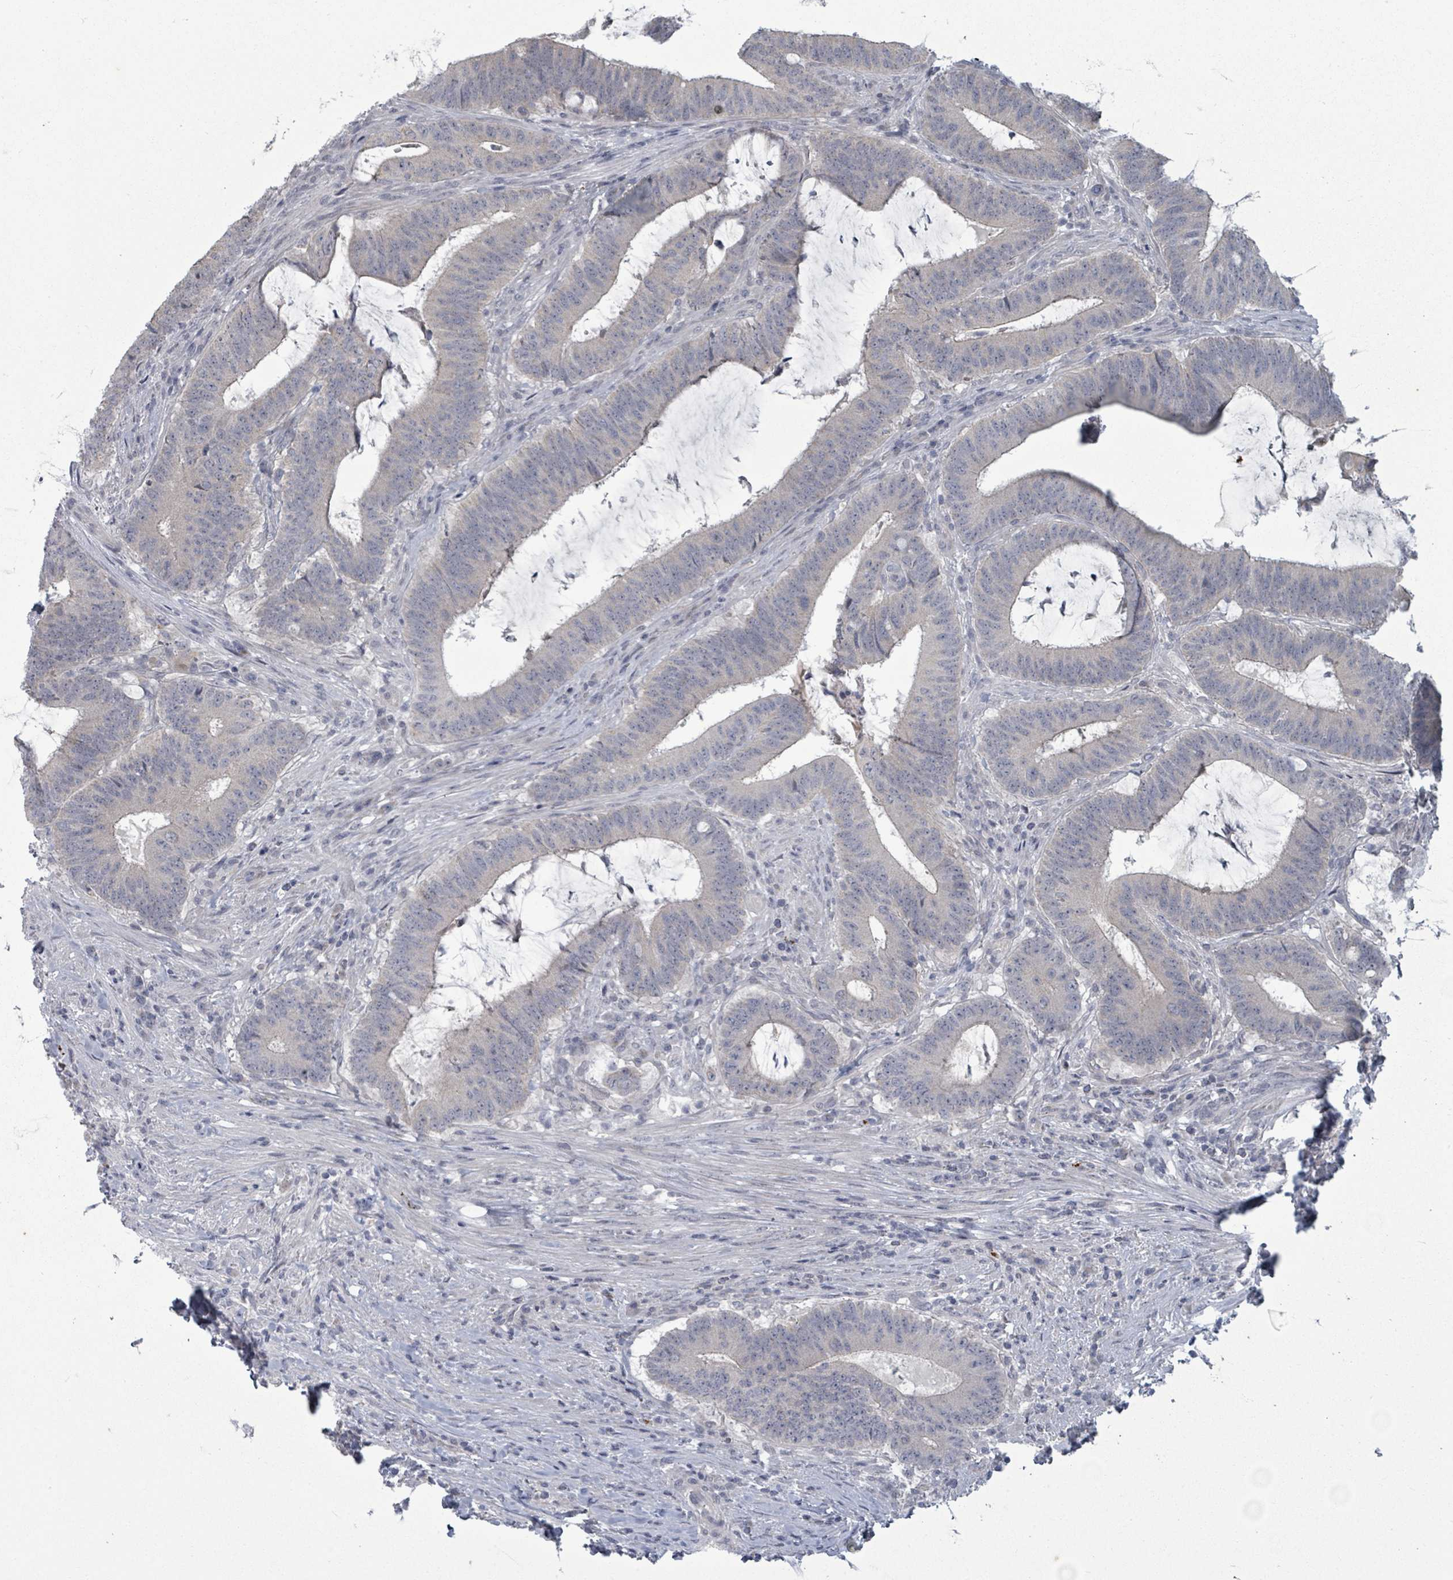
{"staining": {"intensity": "negative", "quantity": "none", "location": "none"}, "tissue": "colorectal cancer", "cell_type": "Tumor cells", "image_type": "cancer", "snomed": [{"axis": "morphology", "description": "Adenocarcinoma, NOS"}, {"axis": "topography", "description": "Colon"}], "caption": "Image shows no protein staining in tumor cells of colorectal cancer tissue.", "gene": "ASB12", "patient": {"sex": "female", "age": 43}}